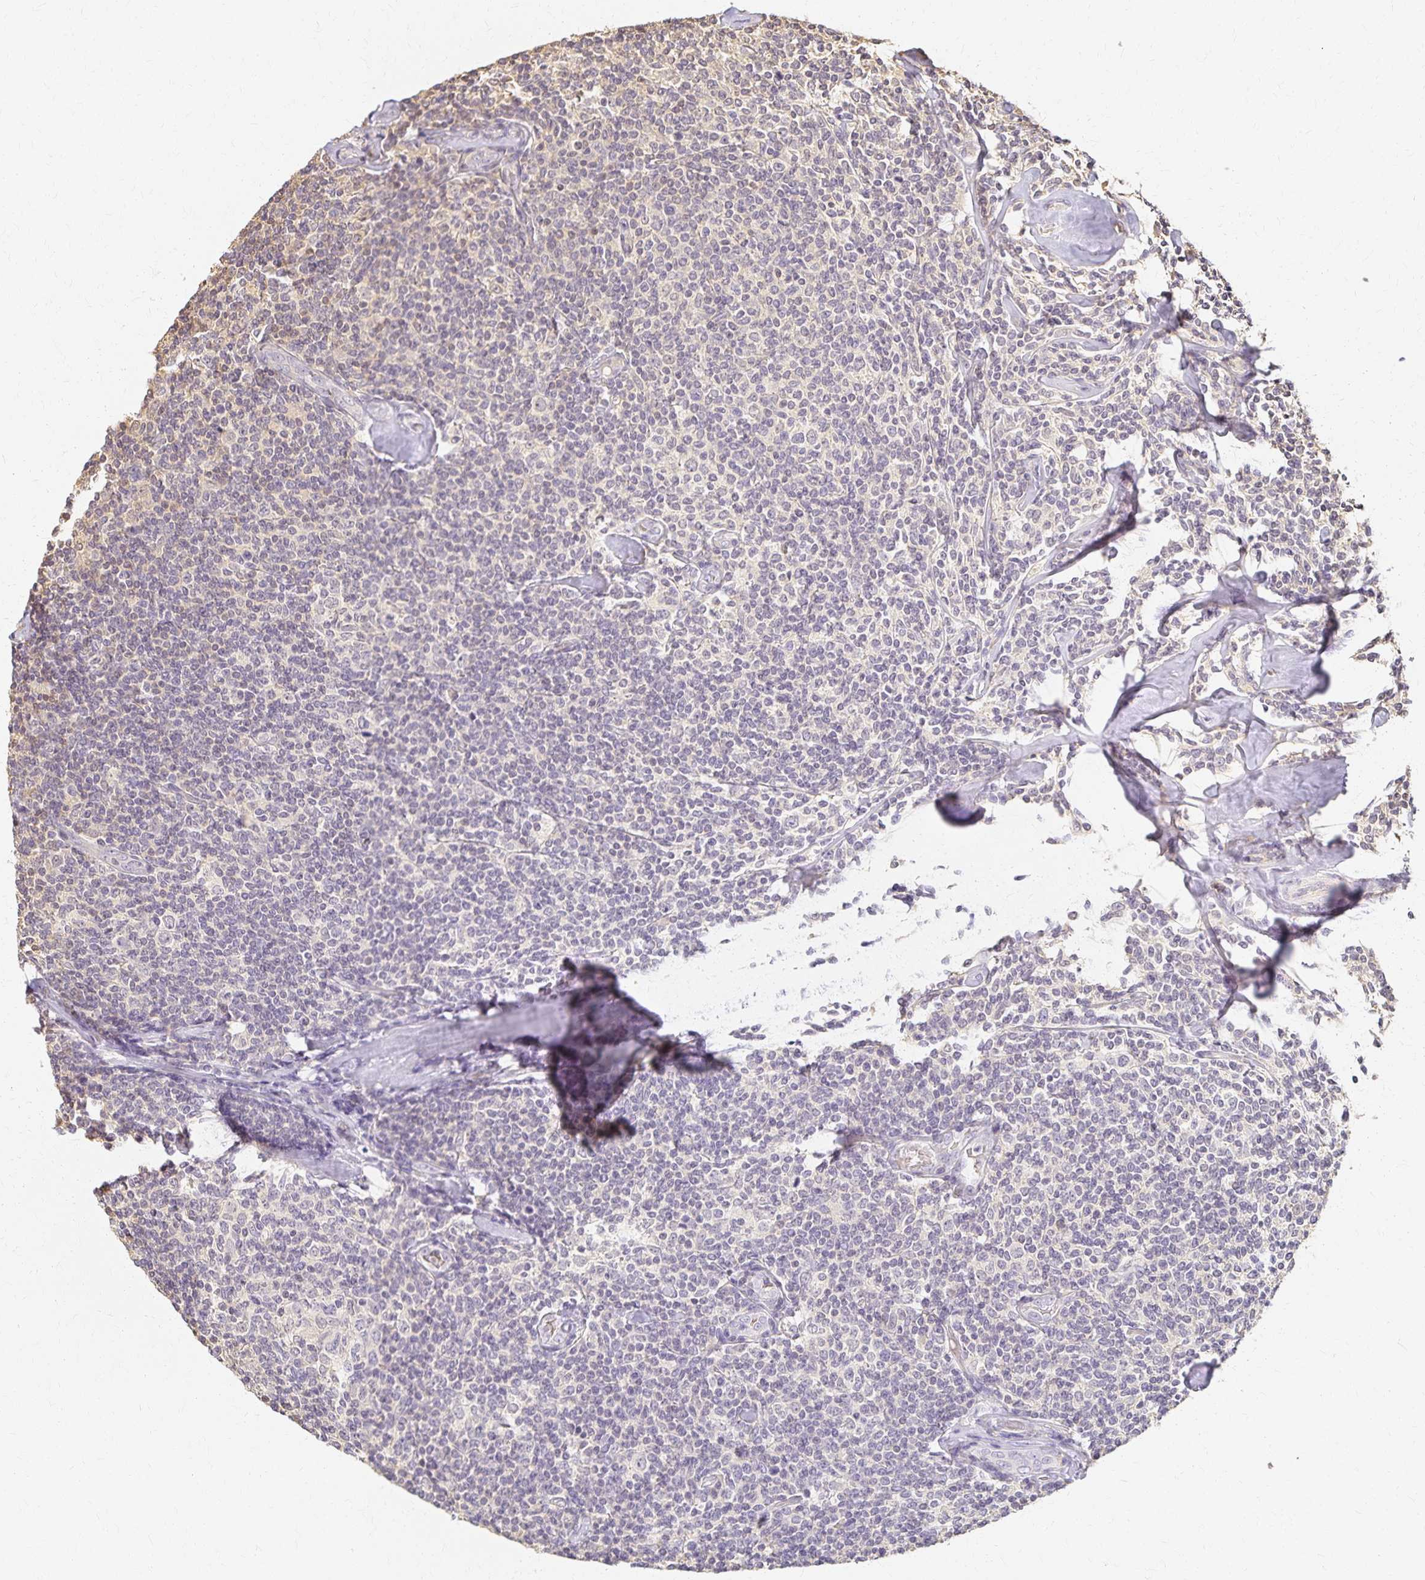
{"staining": {"intensity": "negative", "quantity": "none", "location": "none"}, "tissue": "lymphoma", "cell_type": "Tumor cells", "image_type": "cancer", "snomed": [{"axis": "morphology", "description": "Malignant lymphoma, non-Hodgkin's type, Low grade"}, {"axis": "topography", "description": "Lymph node"}], "caption": "Tumor cells are negative for brown protein staining in lymphoma.", "gene": "AZGP1", "patient": {"sex": "female", "age": 56}}